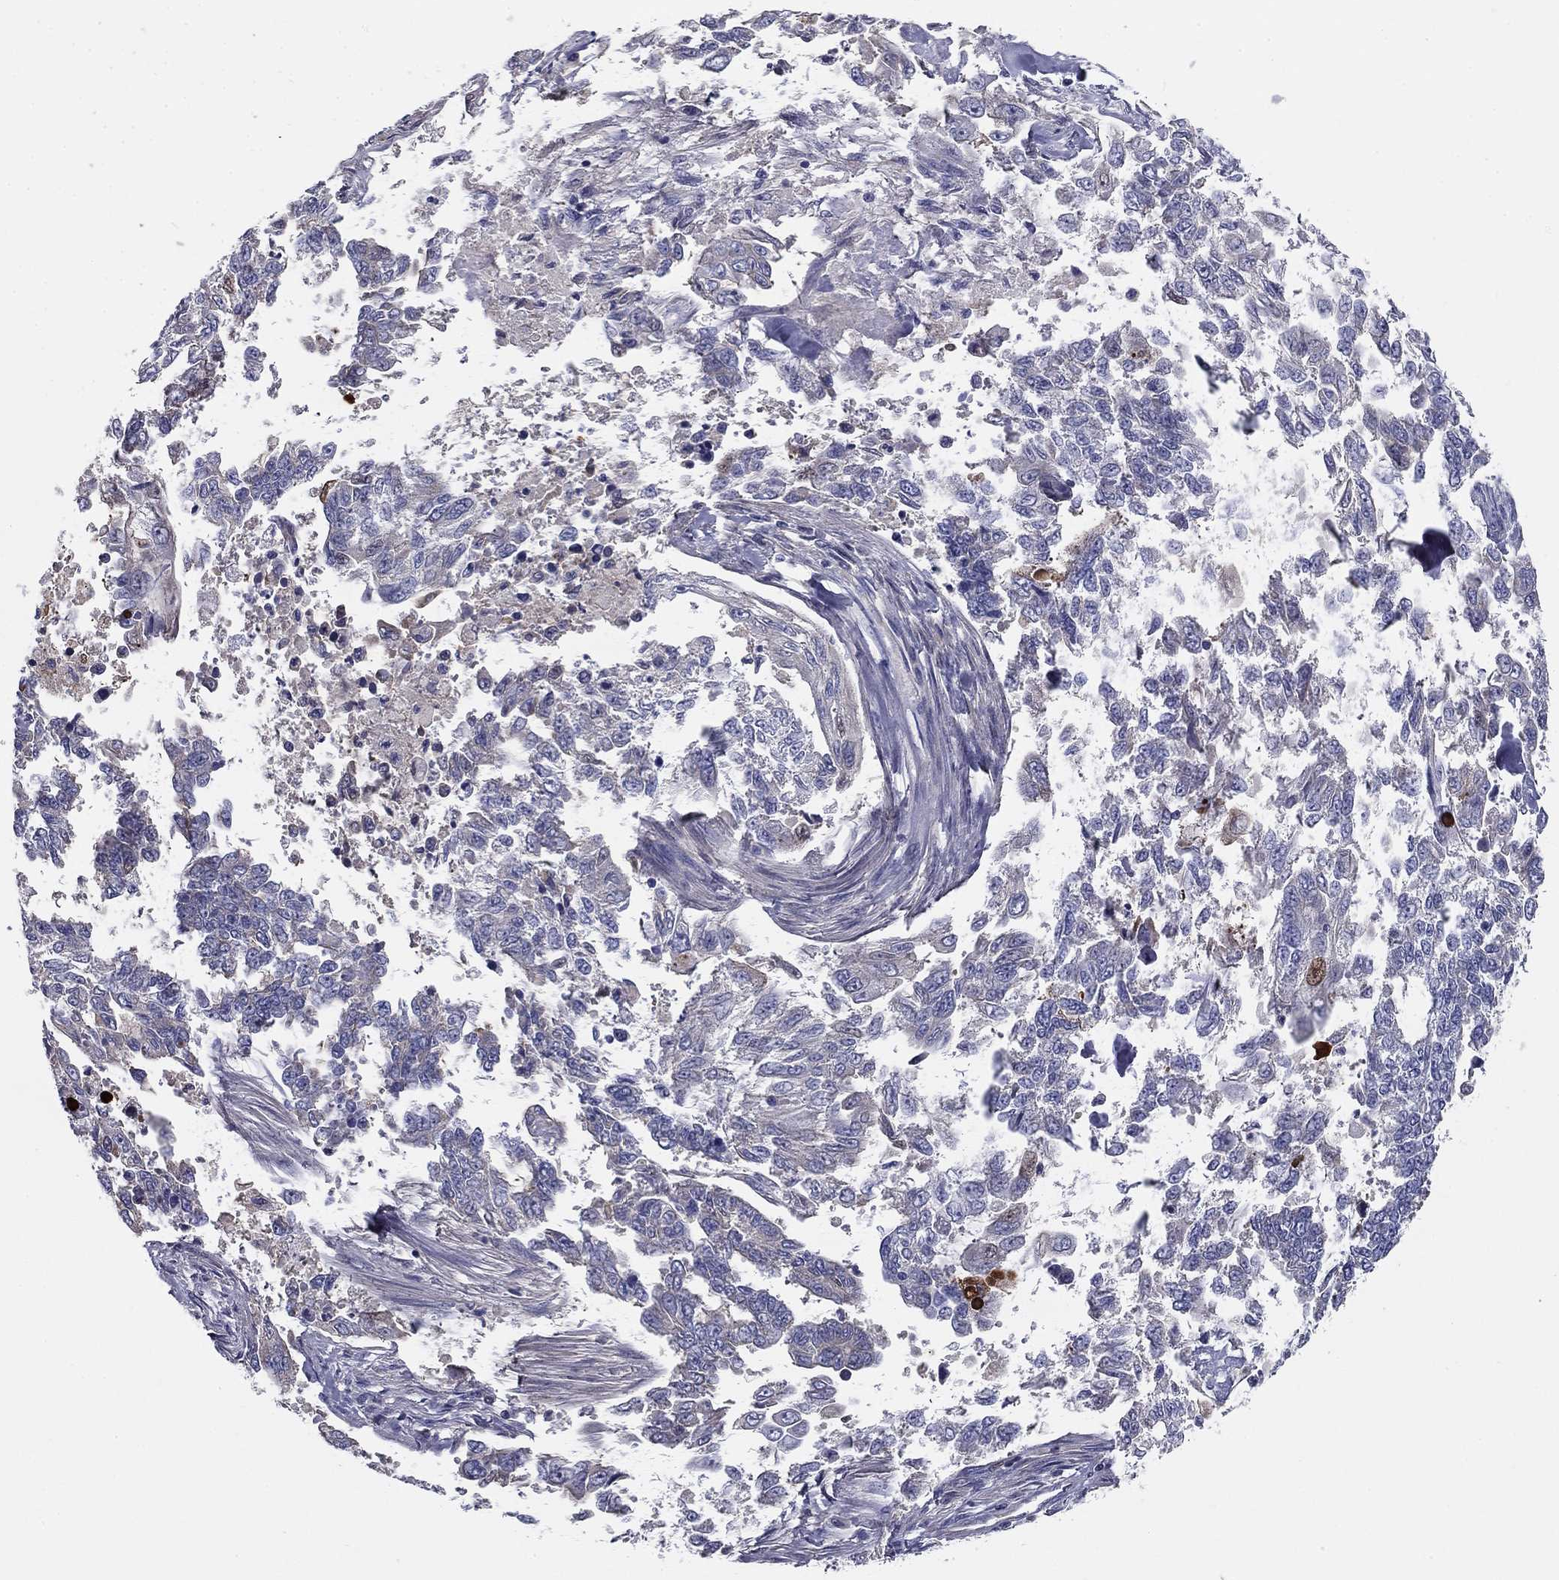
{"staining": {"intensity": "negative", "quantity": "none", "location": "none"}, "tissue": "endometrial cancer", "cell_type": "Tumor cells", "image_type": "cancer", "snomed": [{"axis": "morphology", "description": "Adenocarcinoma, NOS"}, {"axis": "topography", "description": "Uterus"}], "caption": "DAB immunohistochemical staining of endometrial adenocarcinoma displays no significant expression in tumor cells.", "gene": "CPLX4", "patient": {"sex": "female", "age": 59}}